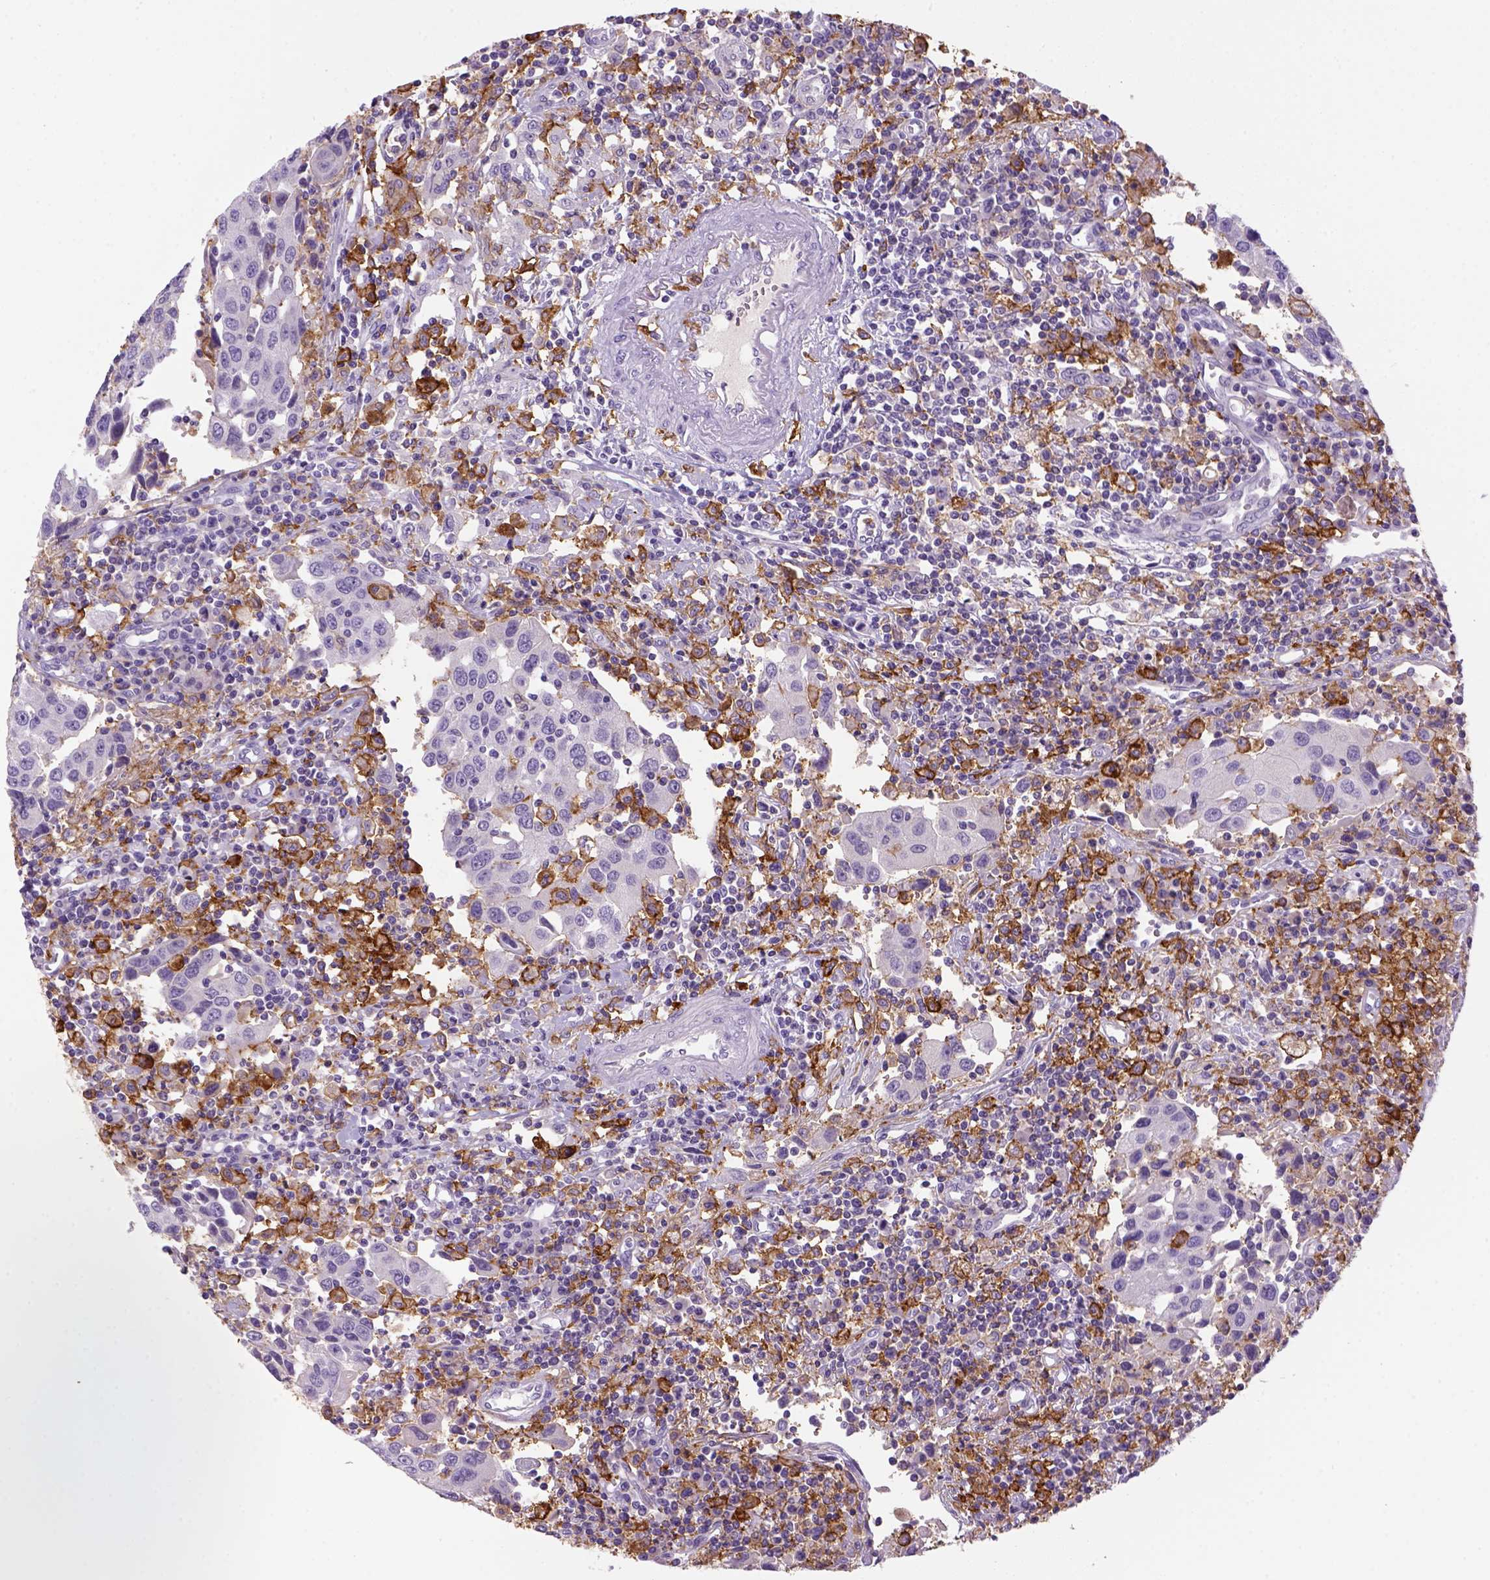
{"staining": {"intensity": "negative", "quantity": "none", "location": "none"}, "tissue": "urothelial cancer", "cell_type": "Tumor cells", "image_type": "cancer", "snomed": [{"axis": "morphology", "description": "Urothelial carcinoma, High grade"}, {"axis": "topography", "description": "Urinary bladder"}], "caption": "Immunohistochemistry (IHC) of urothelial carcinoma (high-grade) displays no positivity in tumor cells.", "gene": "CD14", "patient": {"sex": "female", "age": 85}}